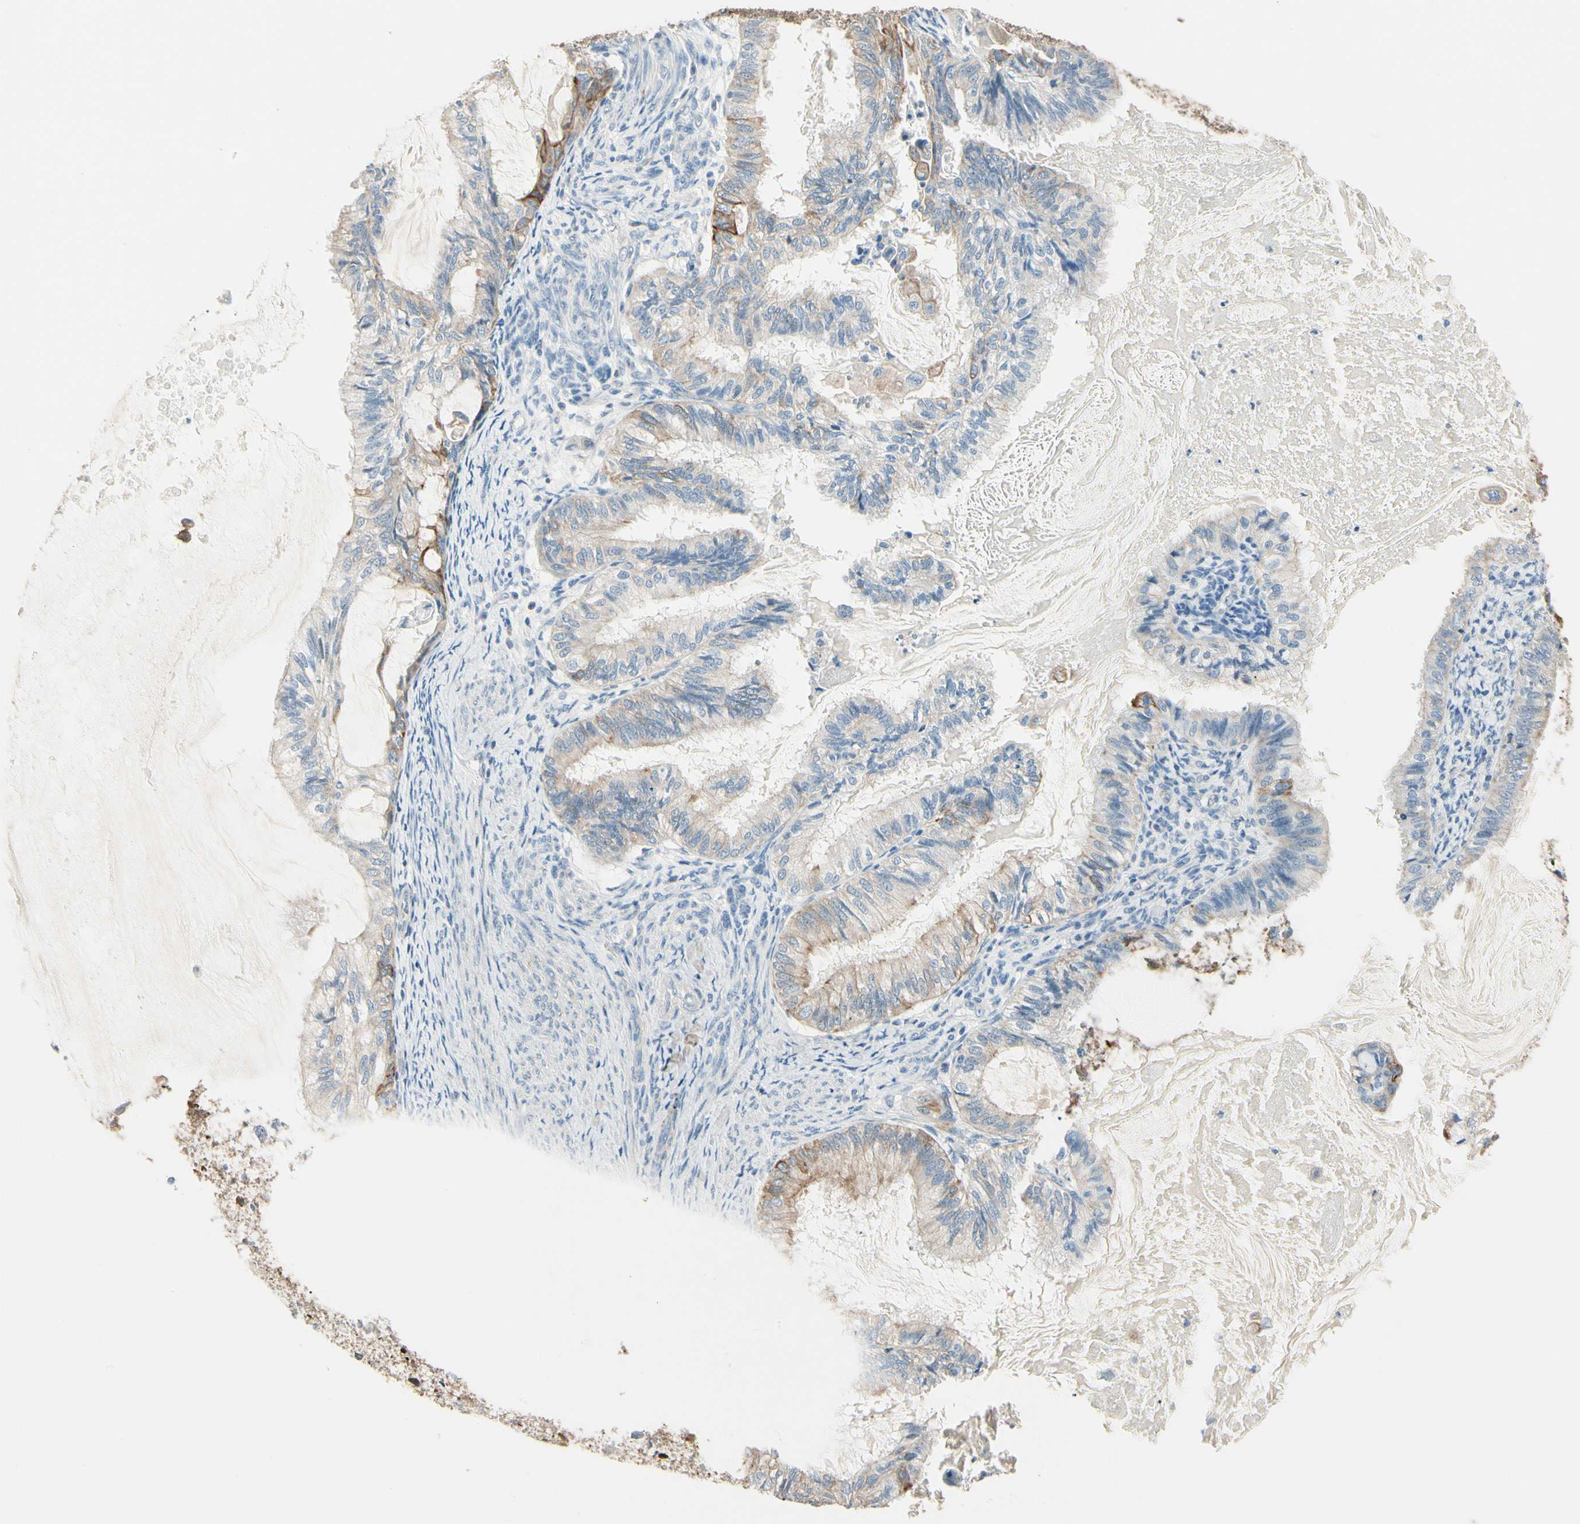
{"staining": {"intensity": "moderate", "quantity": "<25%", "location": "cytoplasmic/membranous"}, "tissue": "cervical cancer", "cell_type": "Tumor cells", "image_type": "cancer", "snomed": [{"axis": "morphology", "description": "Normal tissue, NOS"}, {"axis": "morphology", "description": "Adenocarcinoma, NOS"}, {"axis": "topography", "description": "Cervix"}, {"axis": "topography", "description": "Endometrium"}], "caption": "Tumor cells show low levels of moderate cytoplasmic/membranous expression in approximately <25% of cells in human adenocarcinoma (cervical). The staining is performed using DAB (3,3'-diaminobenzidine) brown chromogen to label protein expression. The nuclei are counter-stained blue using hematoxylin.", "gene": "DUSP12", "patient": {"sex": "female", "age": 86}}